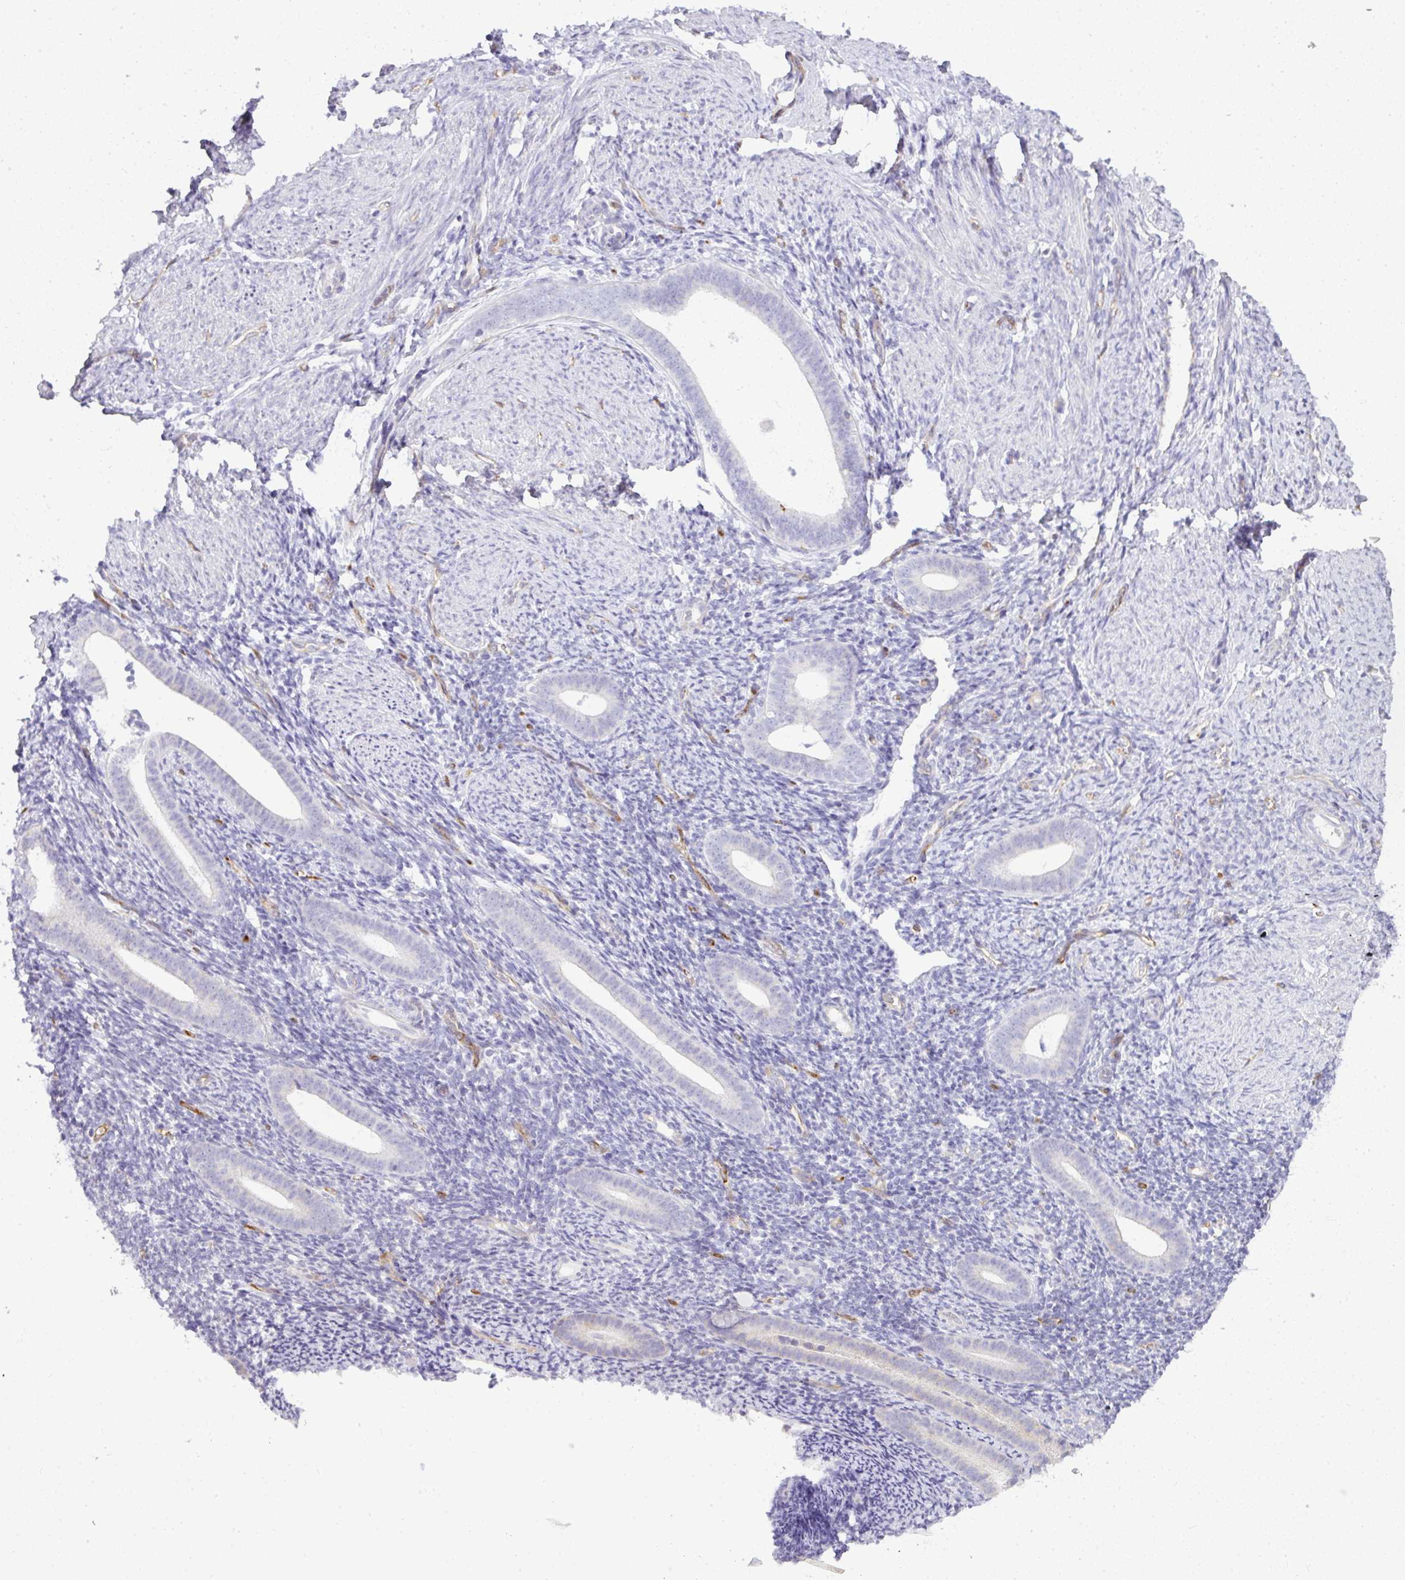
{"staining": {"intensity": "negative", "quantity": "none", "location": "none"}, "tissue": "endometrium", "cell_type": "Cells in endometrial stroma", "image_type": "normal", "snomed": [{"axis": "morphology", "description": "Normal tissue, NOS"}, {"axis": "topography", "description": "Endometrium"}], "caption": "Endometrium stained for a protein using IHC exhibits no staining cells in endometrial stroma.", "gene": "LIPE", "patient": {"sex": "female", "age": 39}}